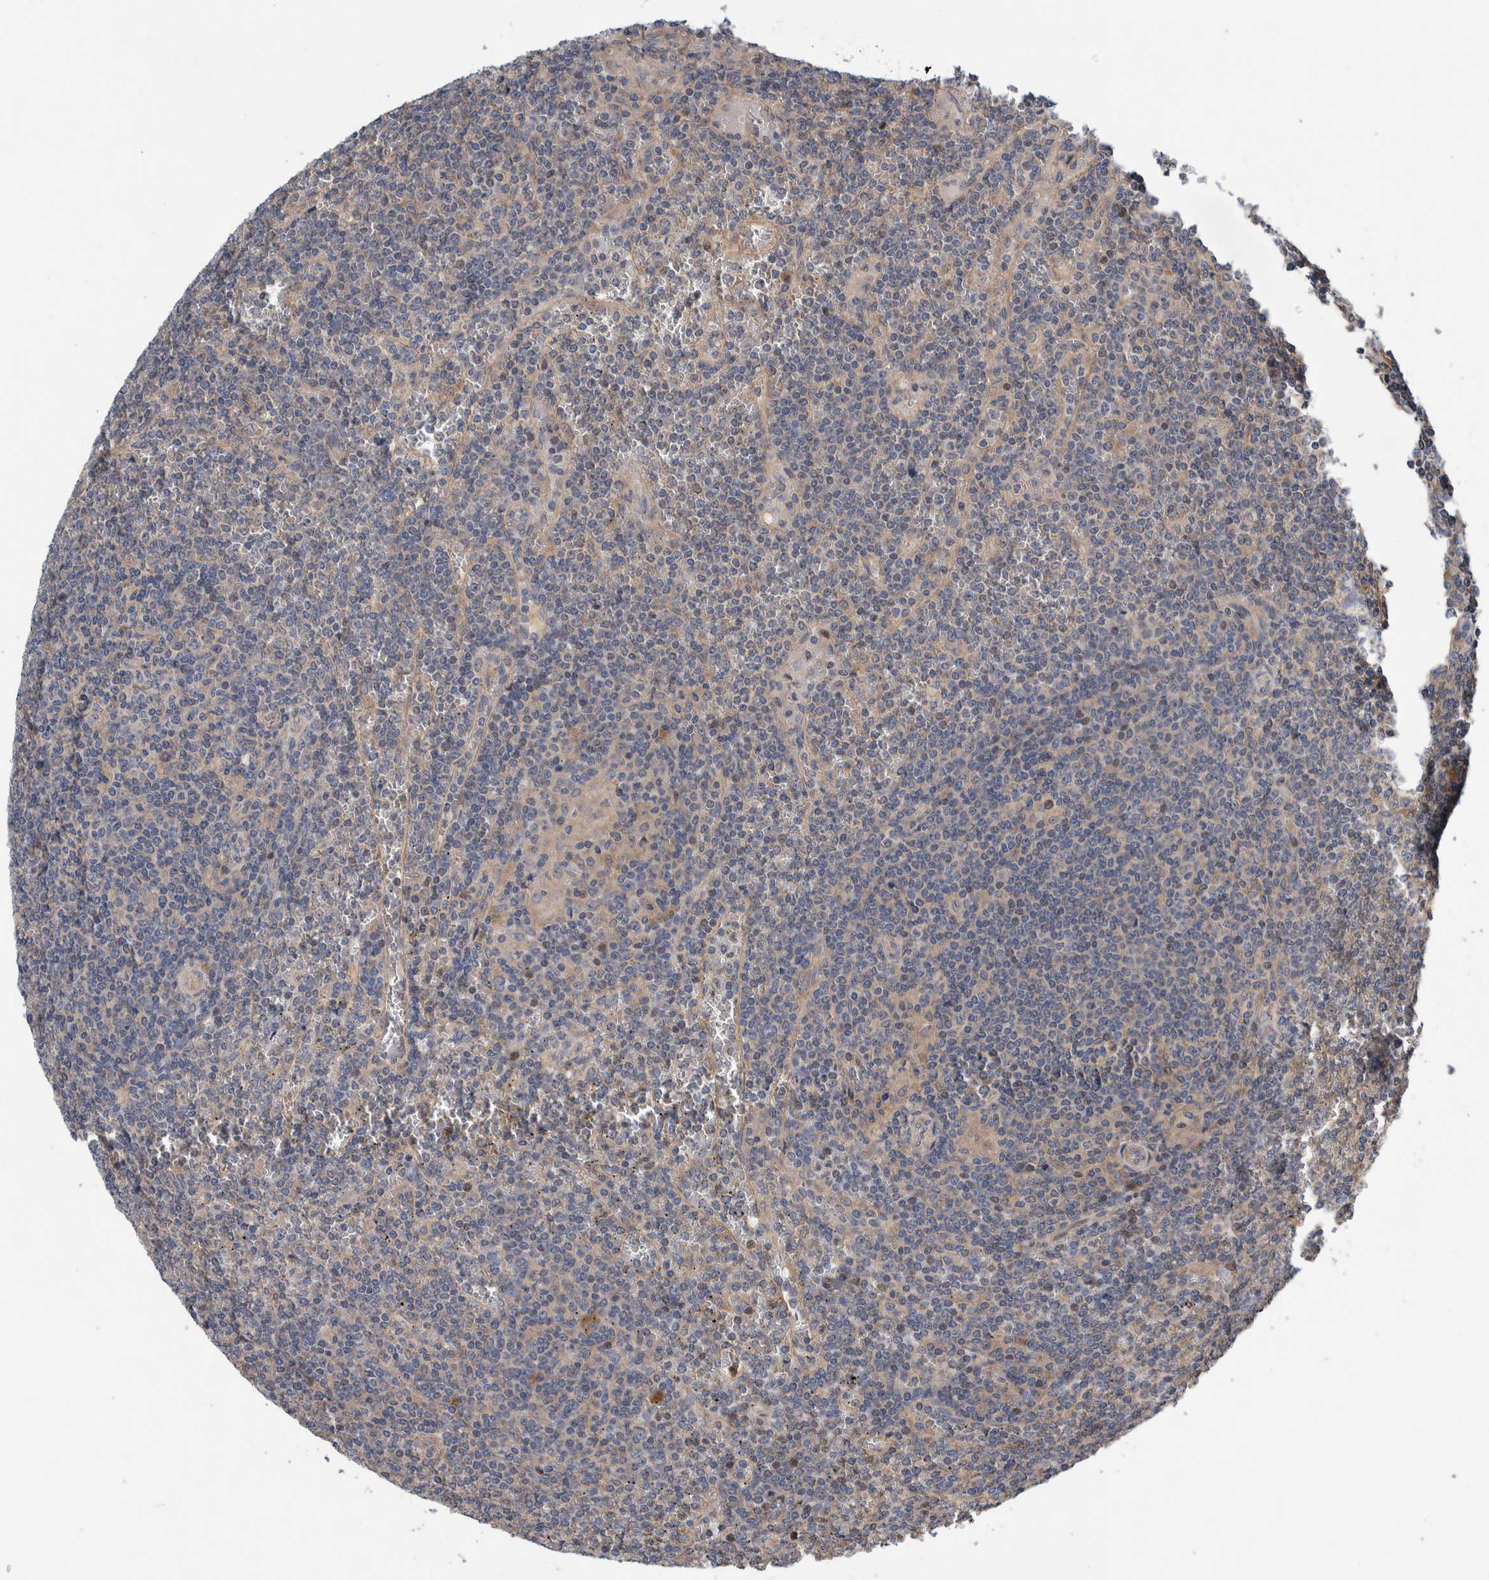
{"staining": {"intensity": "negative", "quantity": "none", "location": "none"}, "tissue": "lymphoma", "cell_type": "Tumor cells", "image_type": "cancer", "snomed": [{"axis": "morphology", "description": "Malignant lymphoma, non-Hodgkin's type, Low grade"}, {"axis": "topography", "description": "Spleen"}], "caption": "This is an IHC histopathology image of human lymphoma. There is no staining in tumor cells.", "gene": "PIK3R6", "patient": {"sex": "female", "age": 19}}